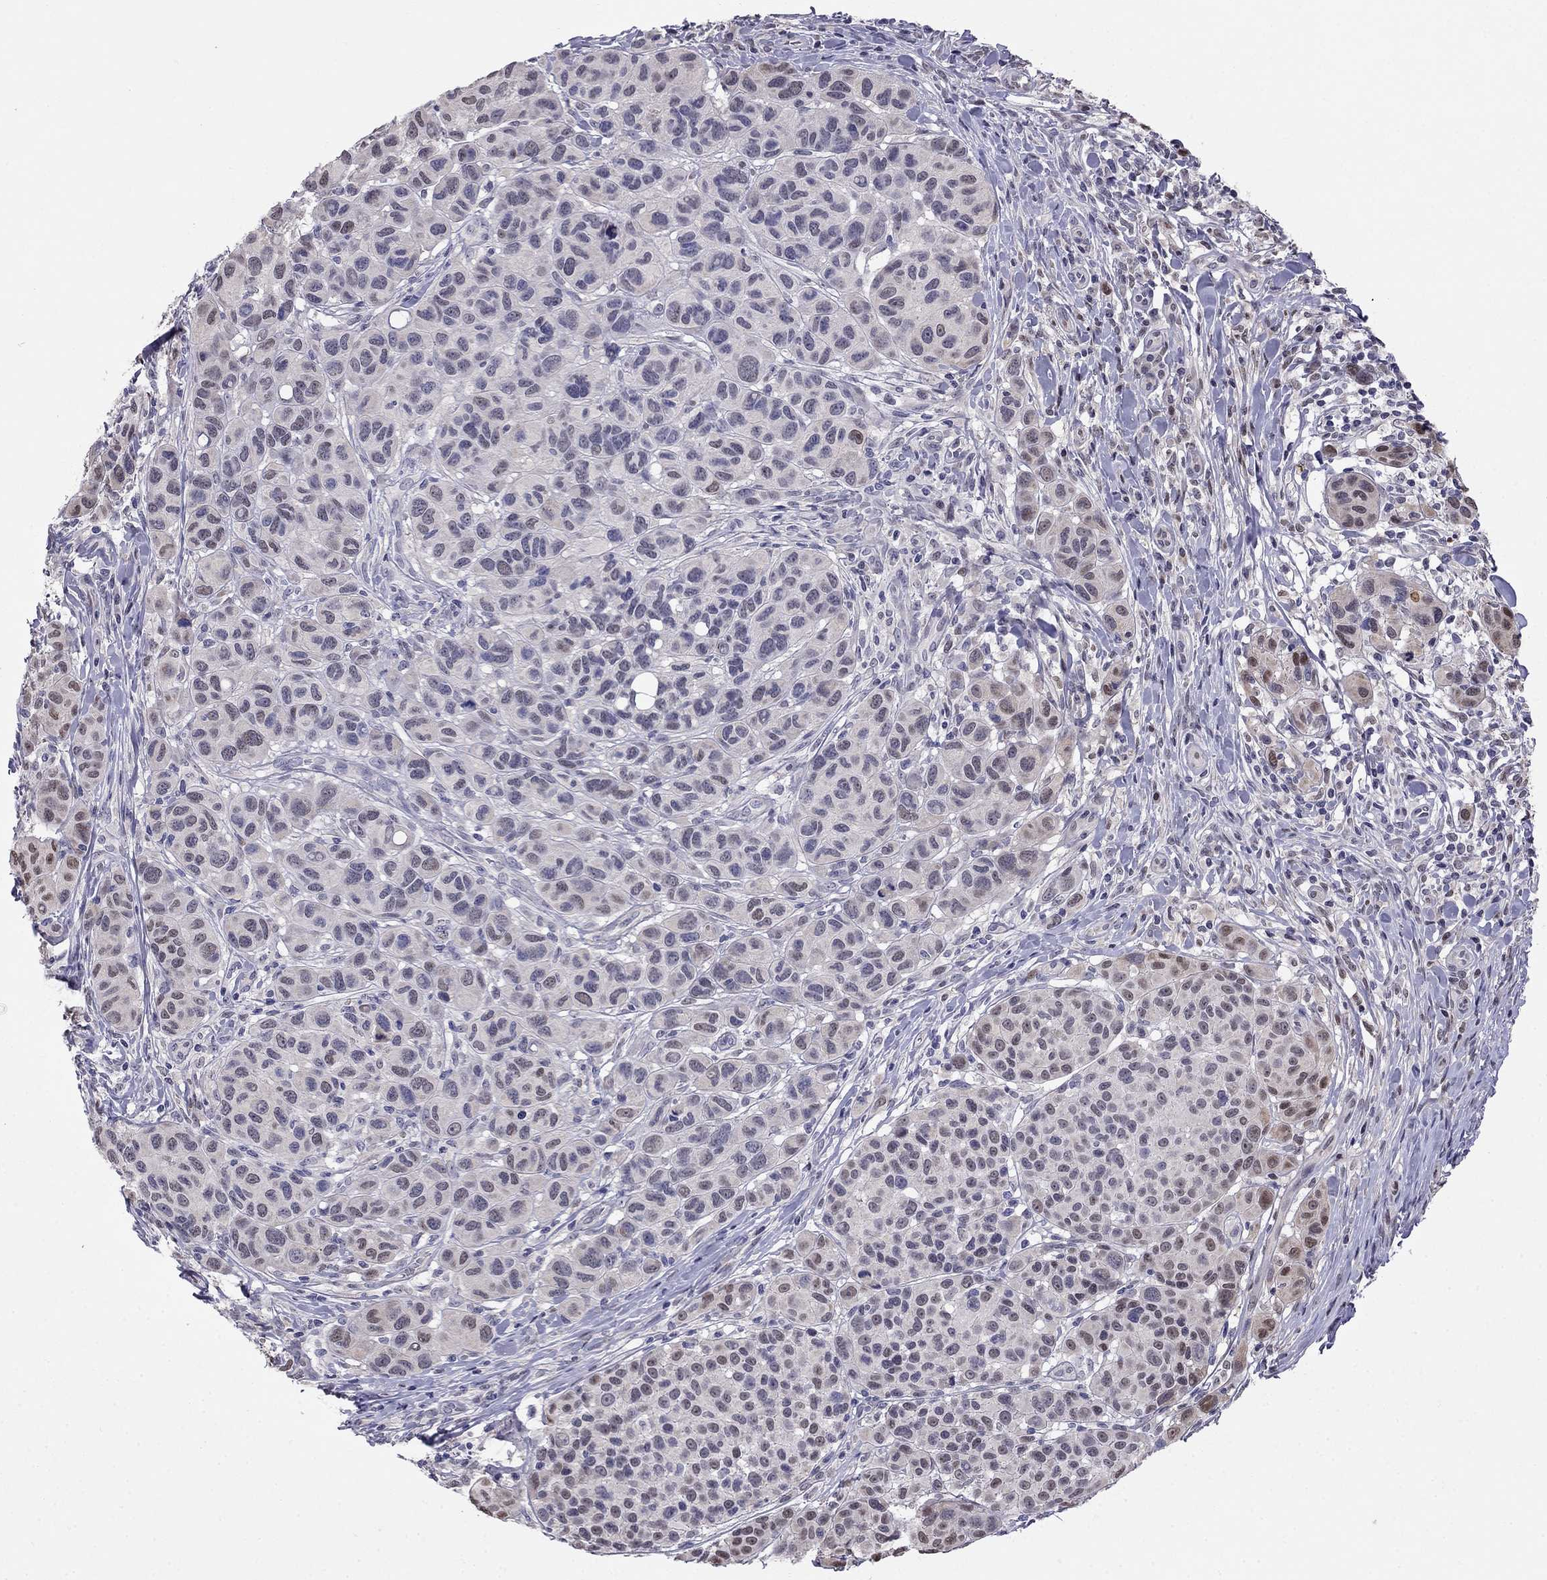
{"staining": {"intensity": "weak", "quantity": "<25%", "location": "nuclear"}, "tissue": "melanoma", "cell_type": "Tumor cells", "image_type": "cancer", "snomed": [{"axis": "morphology", "description": "Malignant melanoma, NOS"}, {"axis": "topography", "description": "Skin"}], "caption": "A high-resolution histopathology image shows immunohistochemistry staining of malignant melanoma, which exhibits no significant expression in tumor cells. (Stains: DAB (3,3'-diaminobenzidine) IHC with hematoxylin counter stain, Microscopy: brightfield microscopy at high magnification).", "gene": "LRRC39", "patient": {"sex": "male", "age": 79}}